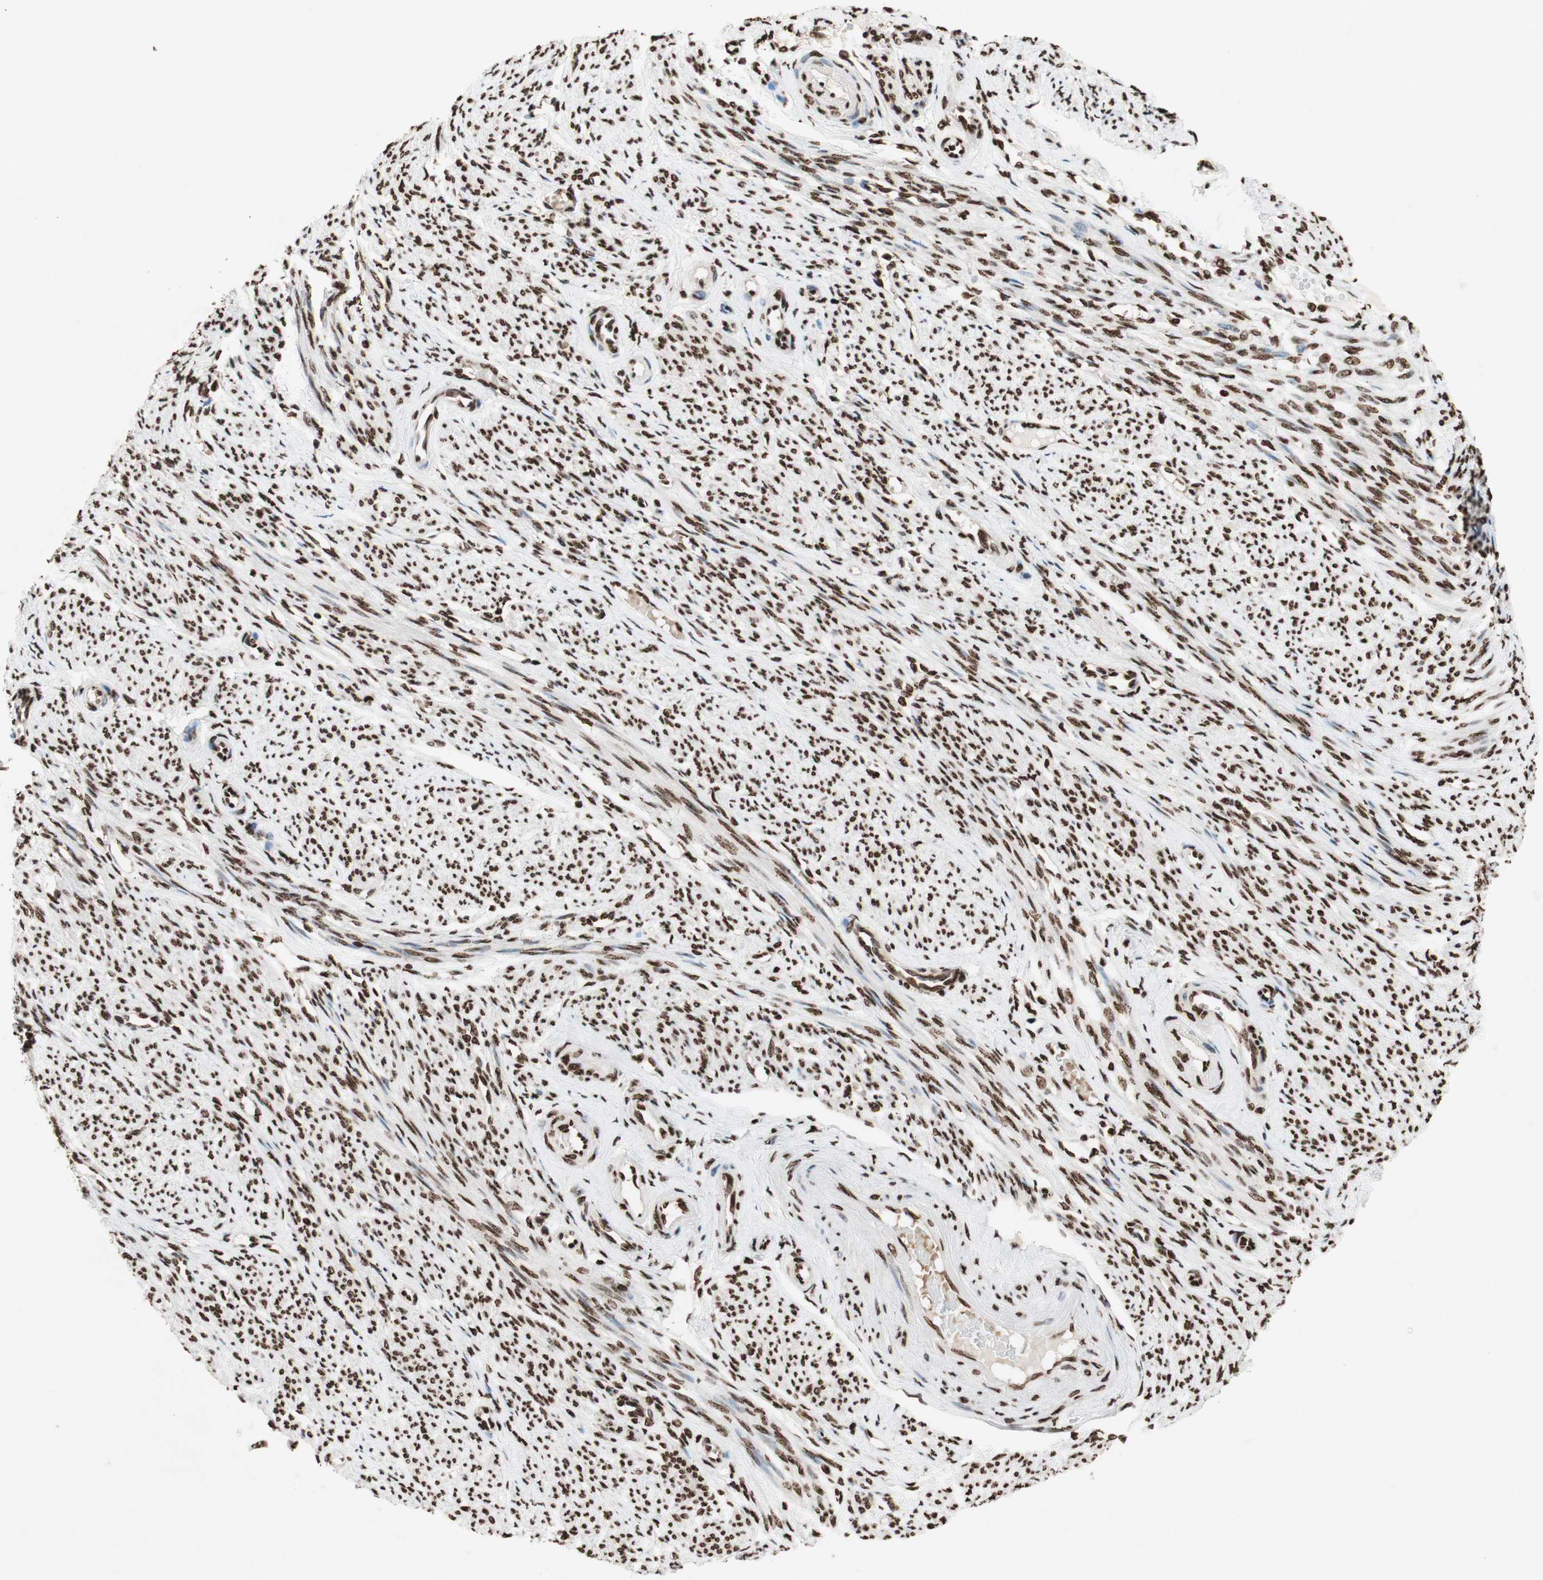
{"staining": {"intensity": "strong", "quantity": ">75%", "location": "nuclear"}, "tissue": "smooth muscle", "cell_type": "Smooth muscle cells", "image_type": "normal", "snomed": [{"axis": "morphology", "description": "Normal tissue, NOS"}, {"axis": "topography", "description": "Smooth muscle"}], "caption": "Approximately >75% of smooth muscle cells in unremarkable human smooth muscle reveal strong nuclear protein staining as visualized by brown immunohistochemical staining.", "gene": "NCOA3", "patient": {"sex": "female", "age": 65}}